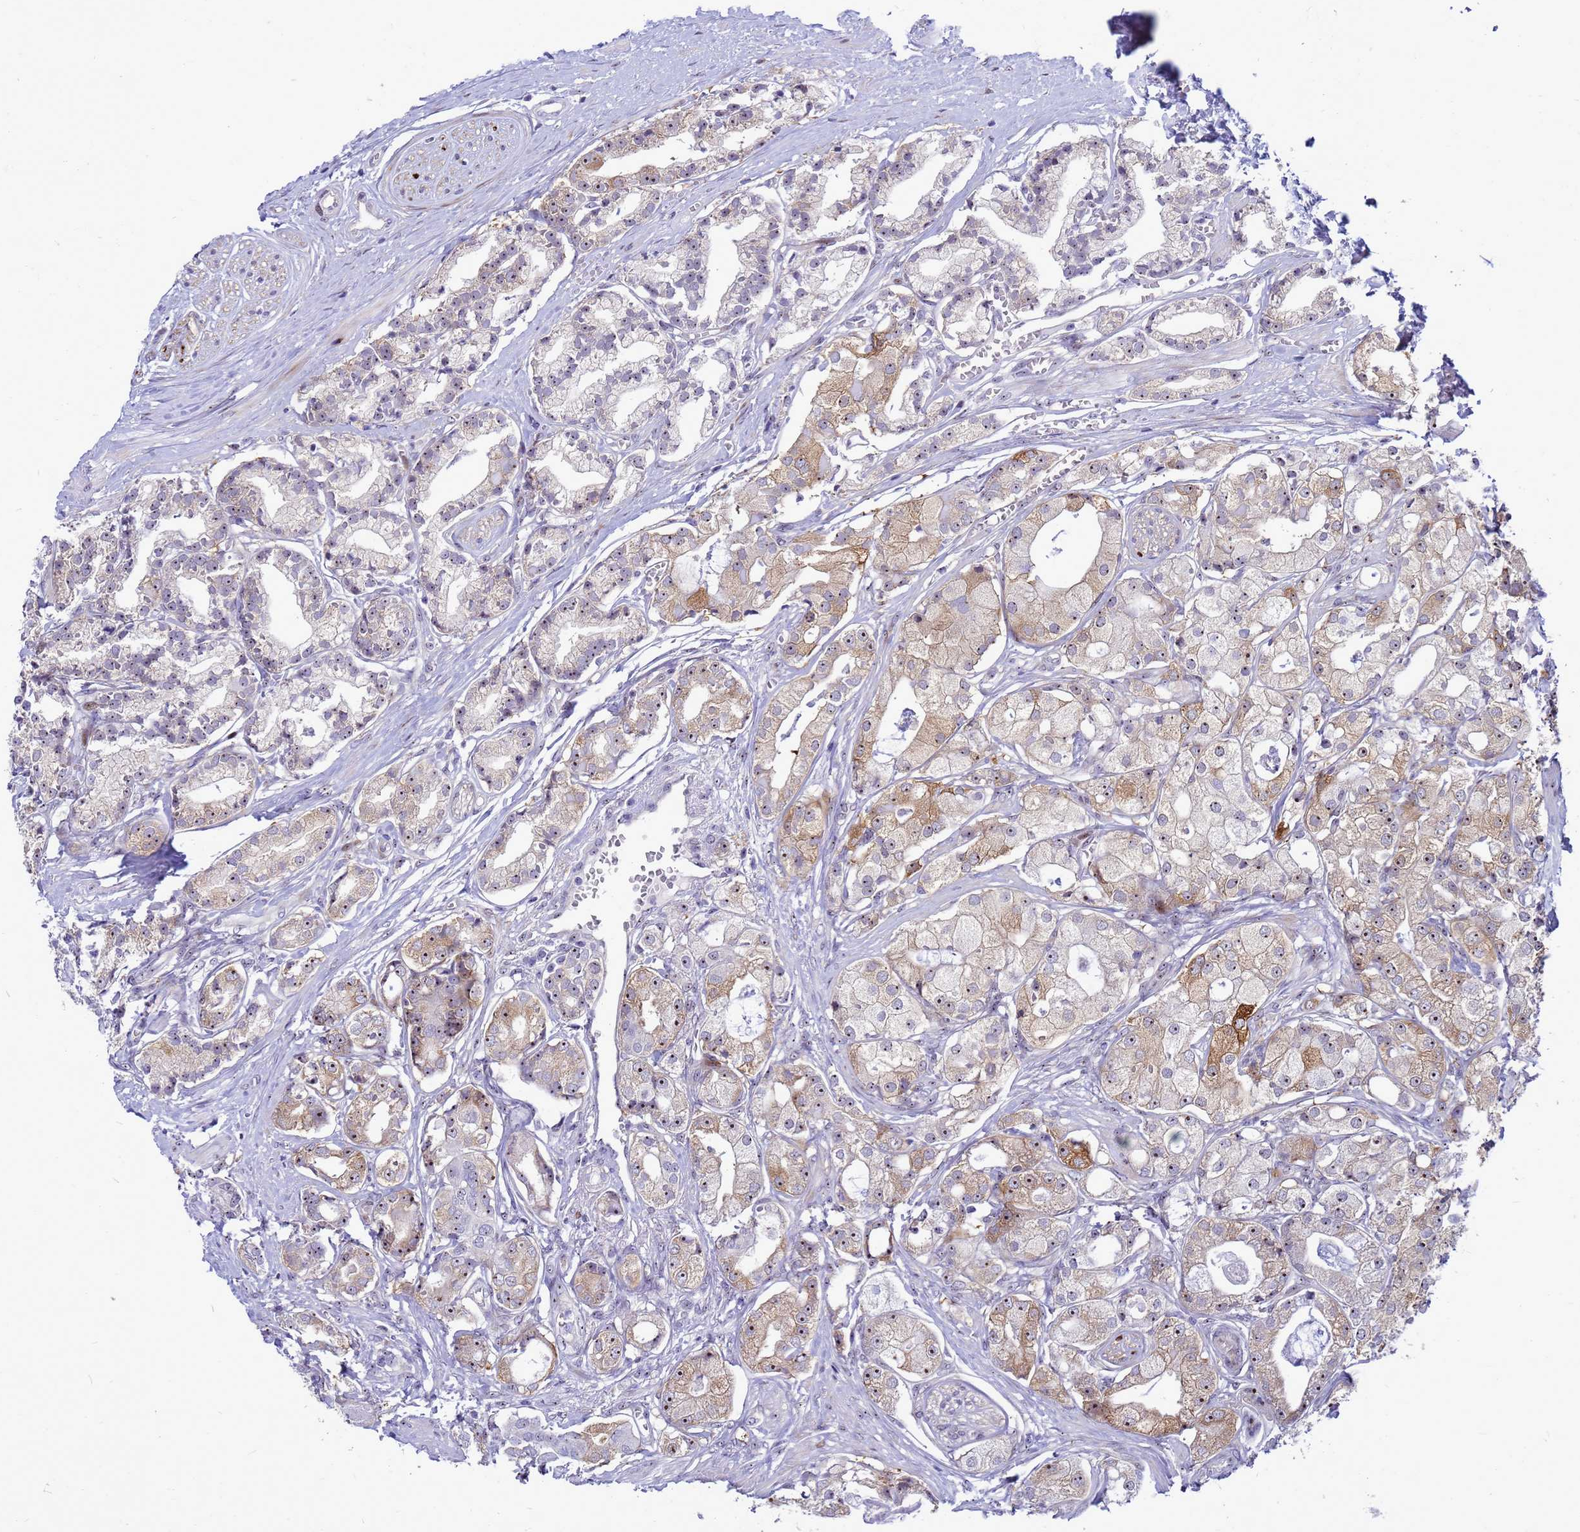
{"staining": {"intensity": "moderate", "quantity": "<25%", "location": "cytoplasmic/membranous"}, "tissue": "prostate cancer", "cell_type": "Tumor cells", "image_type": "cancer", "snomed": [{"axis": "morphology", "description": "Adenocarcinoma, High grade"}, {"axis": "topography", "description": "Prostate"}], "caption": "Adenocarcinoma (high-grade) (prostate) stained with DAB (3,3'-diaminobenzidine) immunohistochemistry (IHC) reveals low levels of moderate cytoplasmic/membranous staining in approximately <25% of tumor cells.", "gene": "RSPO1", "patient": {"sex": "male", "age": 71}}